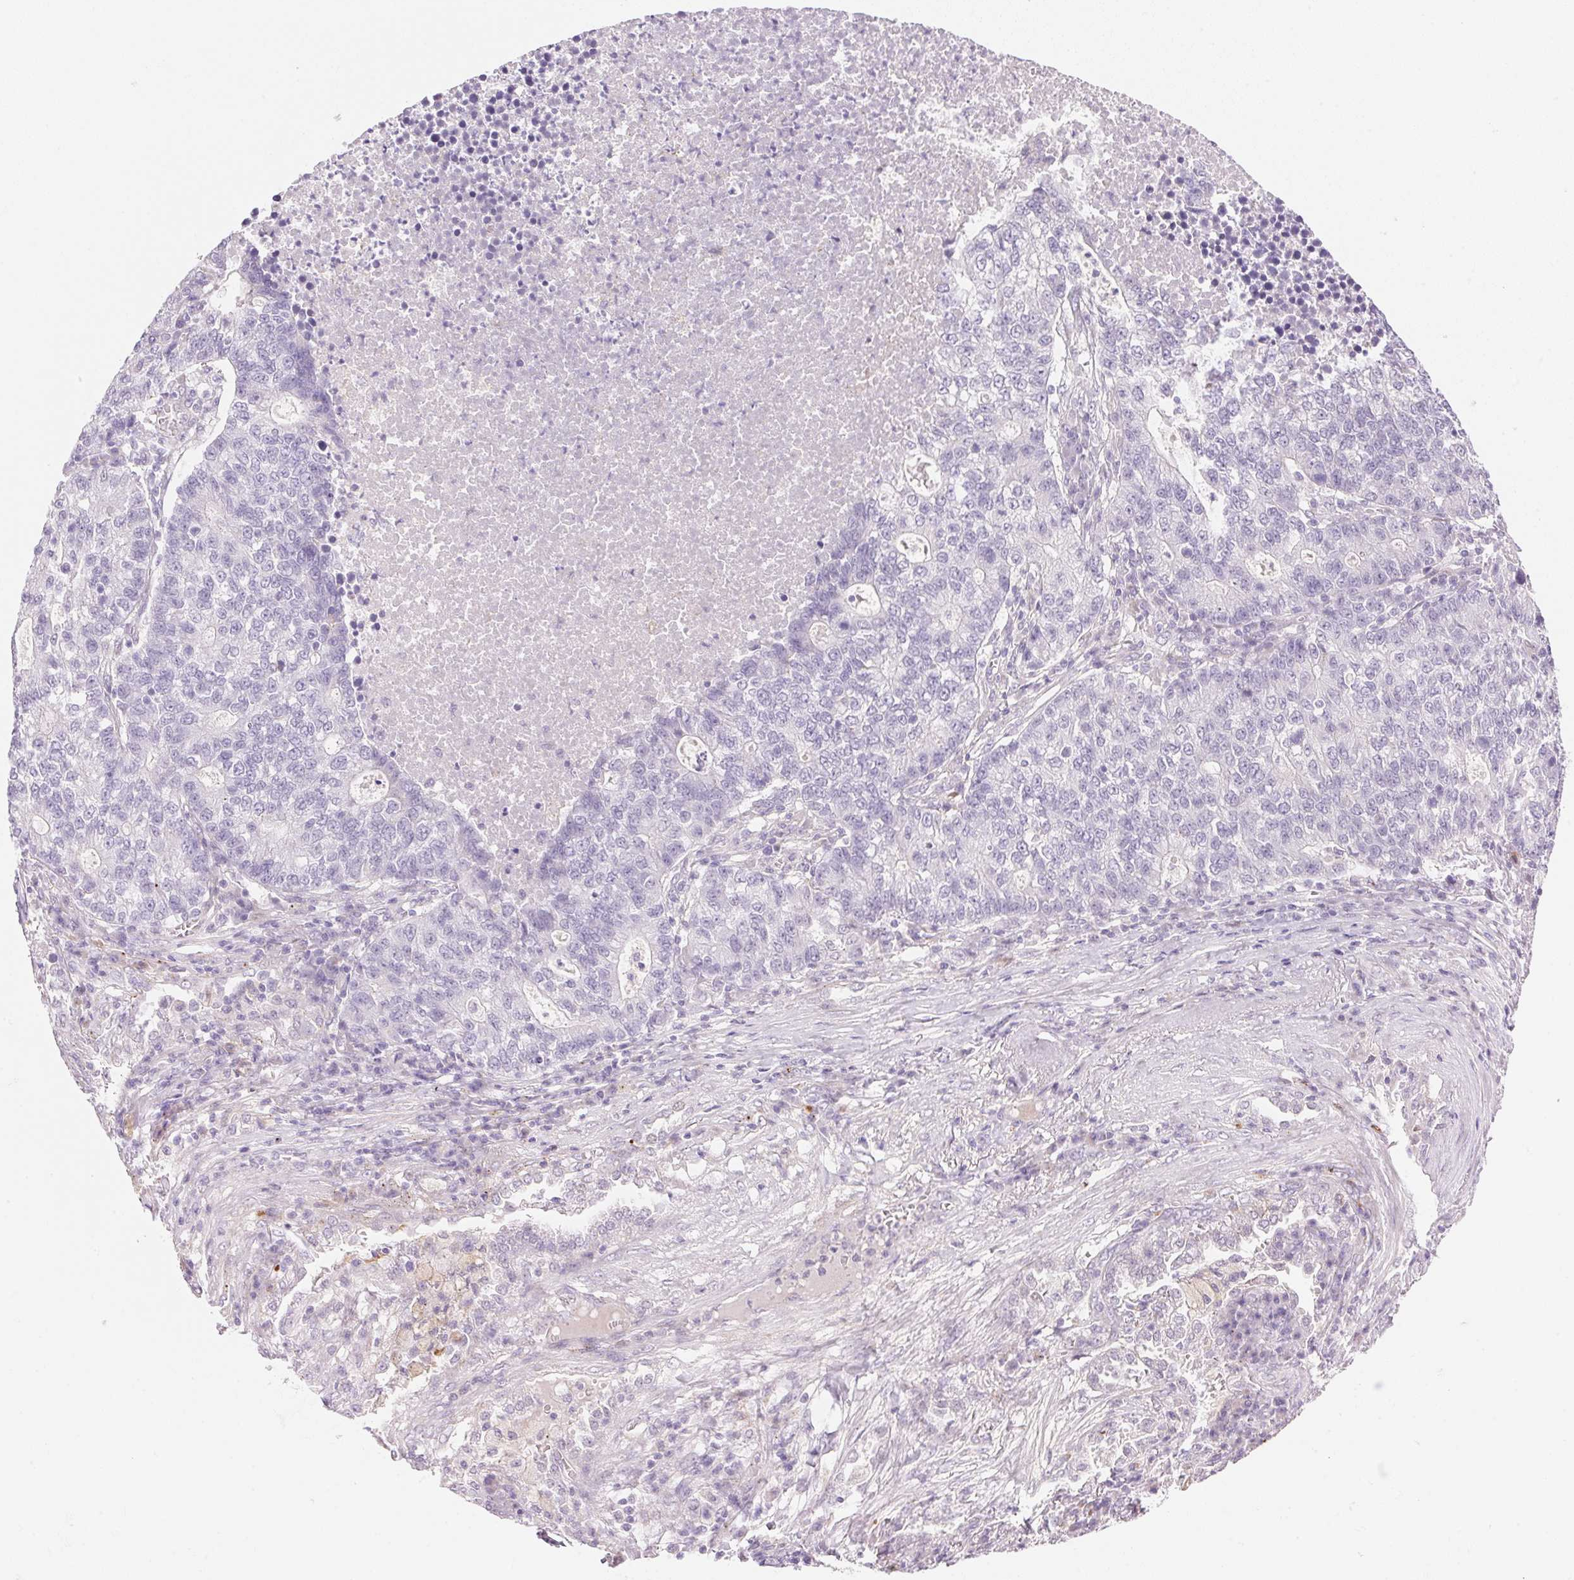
{"staining": {"intensity": "negative", "quantity": "none", "location": "none"}, "tissue": "lung cancer", "cell_type": "Tumor cells", "image_type": "cancer", "snomed": [{"axis": "morphology", "description": "Adenocarcinoma, NOS"}, {"axis": "topography", "description": "Lung"}], "caption": "Human lung adenocarcinoma stained for a protein using immunohistochemistry demonstrates no staining in tumor cells.", "gene": "TEKT1", "patient": {"sex": "male", "age": 57}}